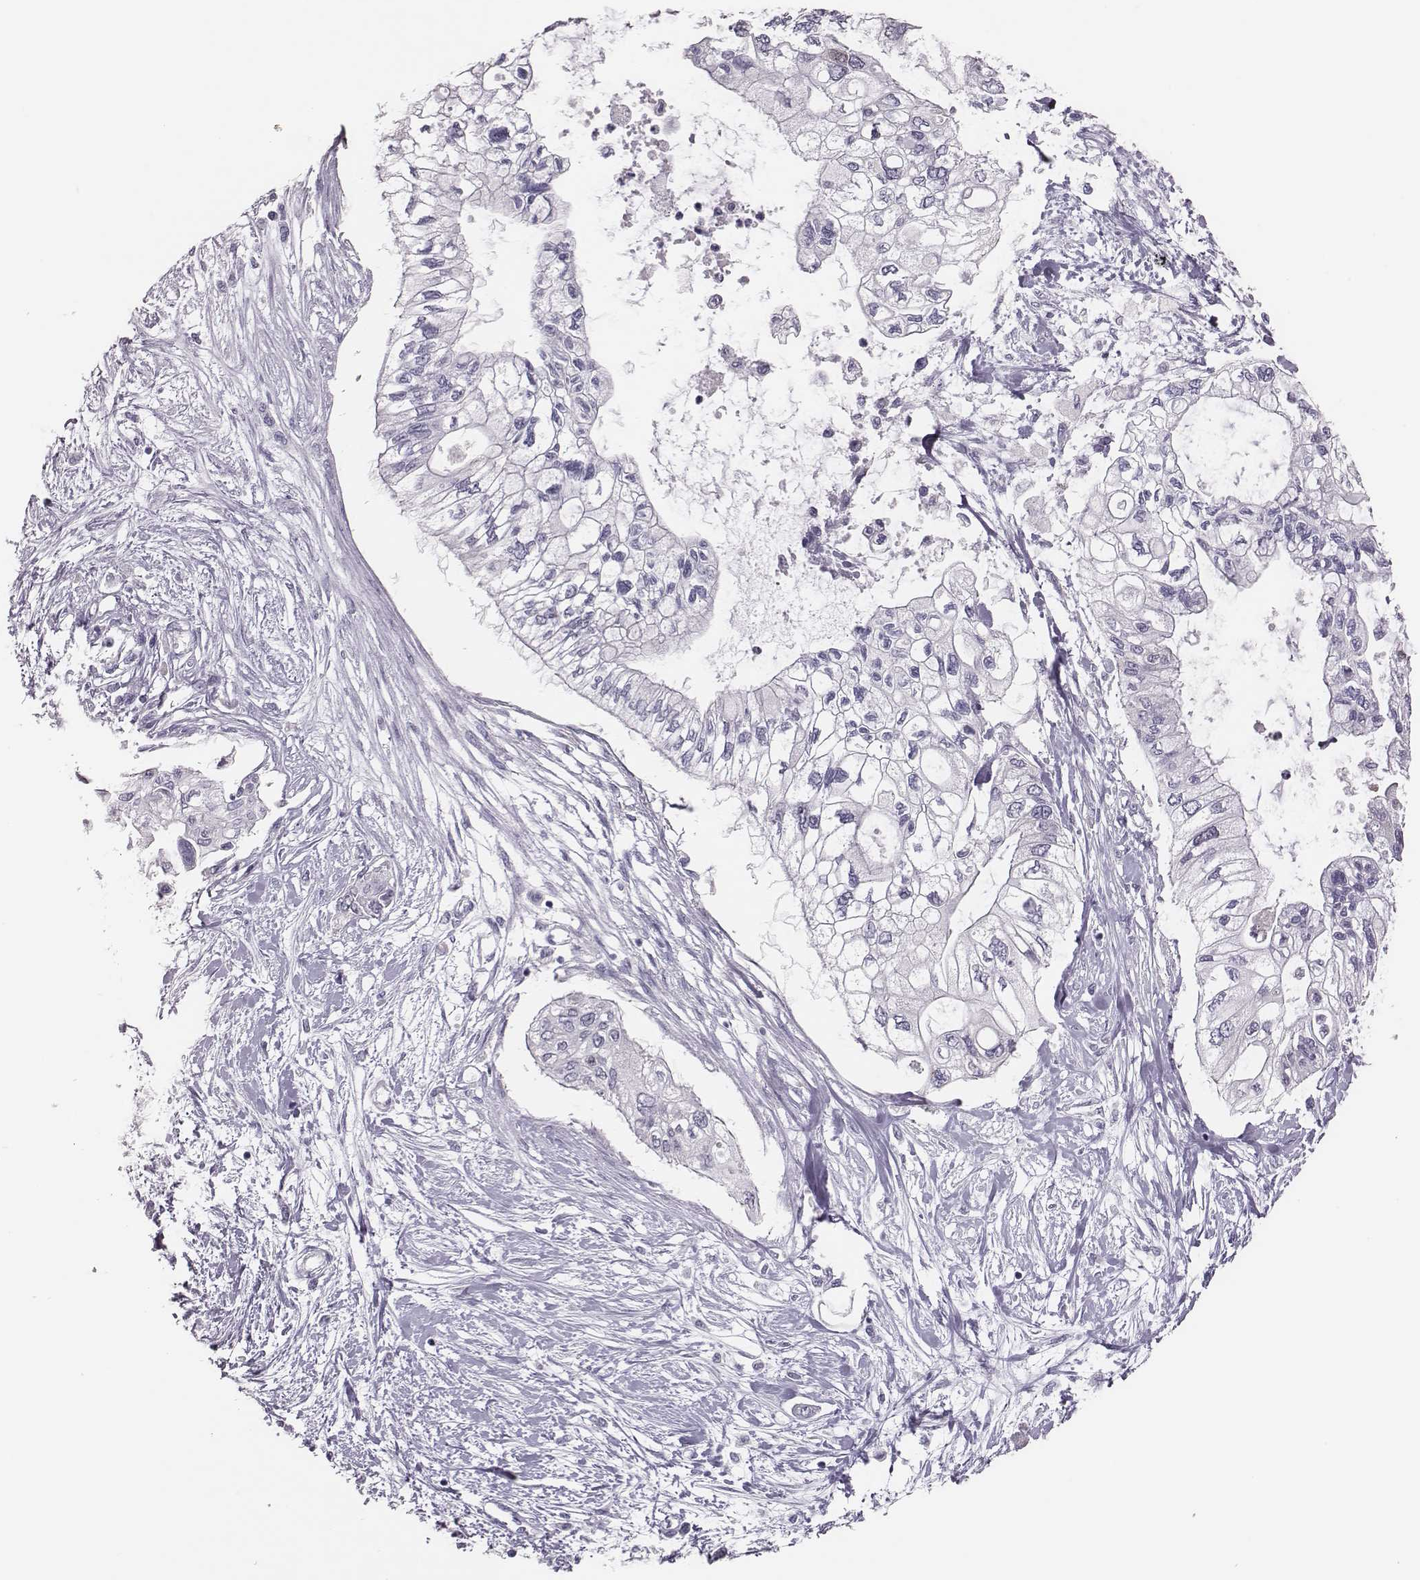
{"staining": {"intensity": "negative", "quantity": "none", "location": "none"}, "tissue": "pancreatic cancer", "cell_type": "Tumor cells", "image_type": "cancer", "snomed": [{"axis": "morphology", "description": "Adenocarcinoma, NOS"}, {"axis": "topography", "description": "Pancreas"}], "caption": "An IHC micrograph of adenocarcinoma (pancreatic) is shown. There is no staining in tumor cells of adenocarcinoma (pancreatic). The staining was performed using DAB to visualize the protein expression in brown, while the nuclei were stained in blue with hematoxylin (Magnification: 20x).", "gene": "PBK", "patient": {"sex": "female", "age": 77}}